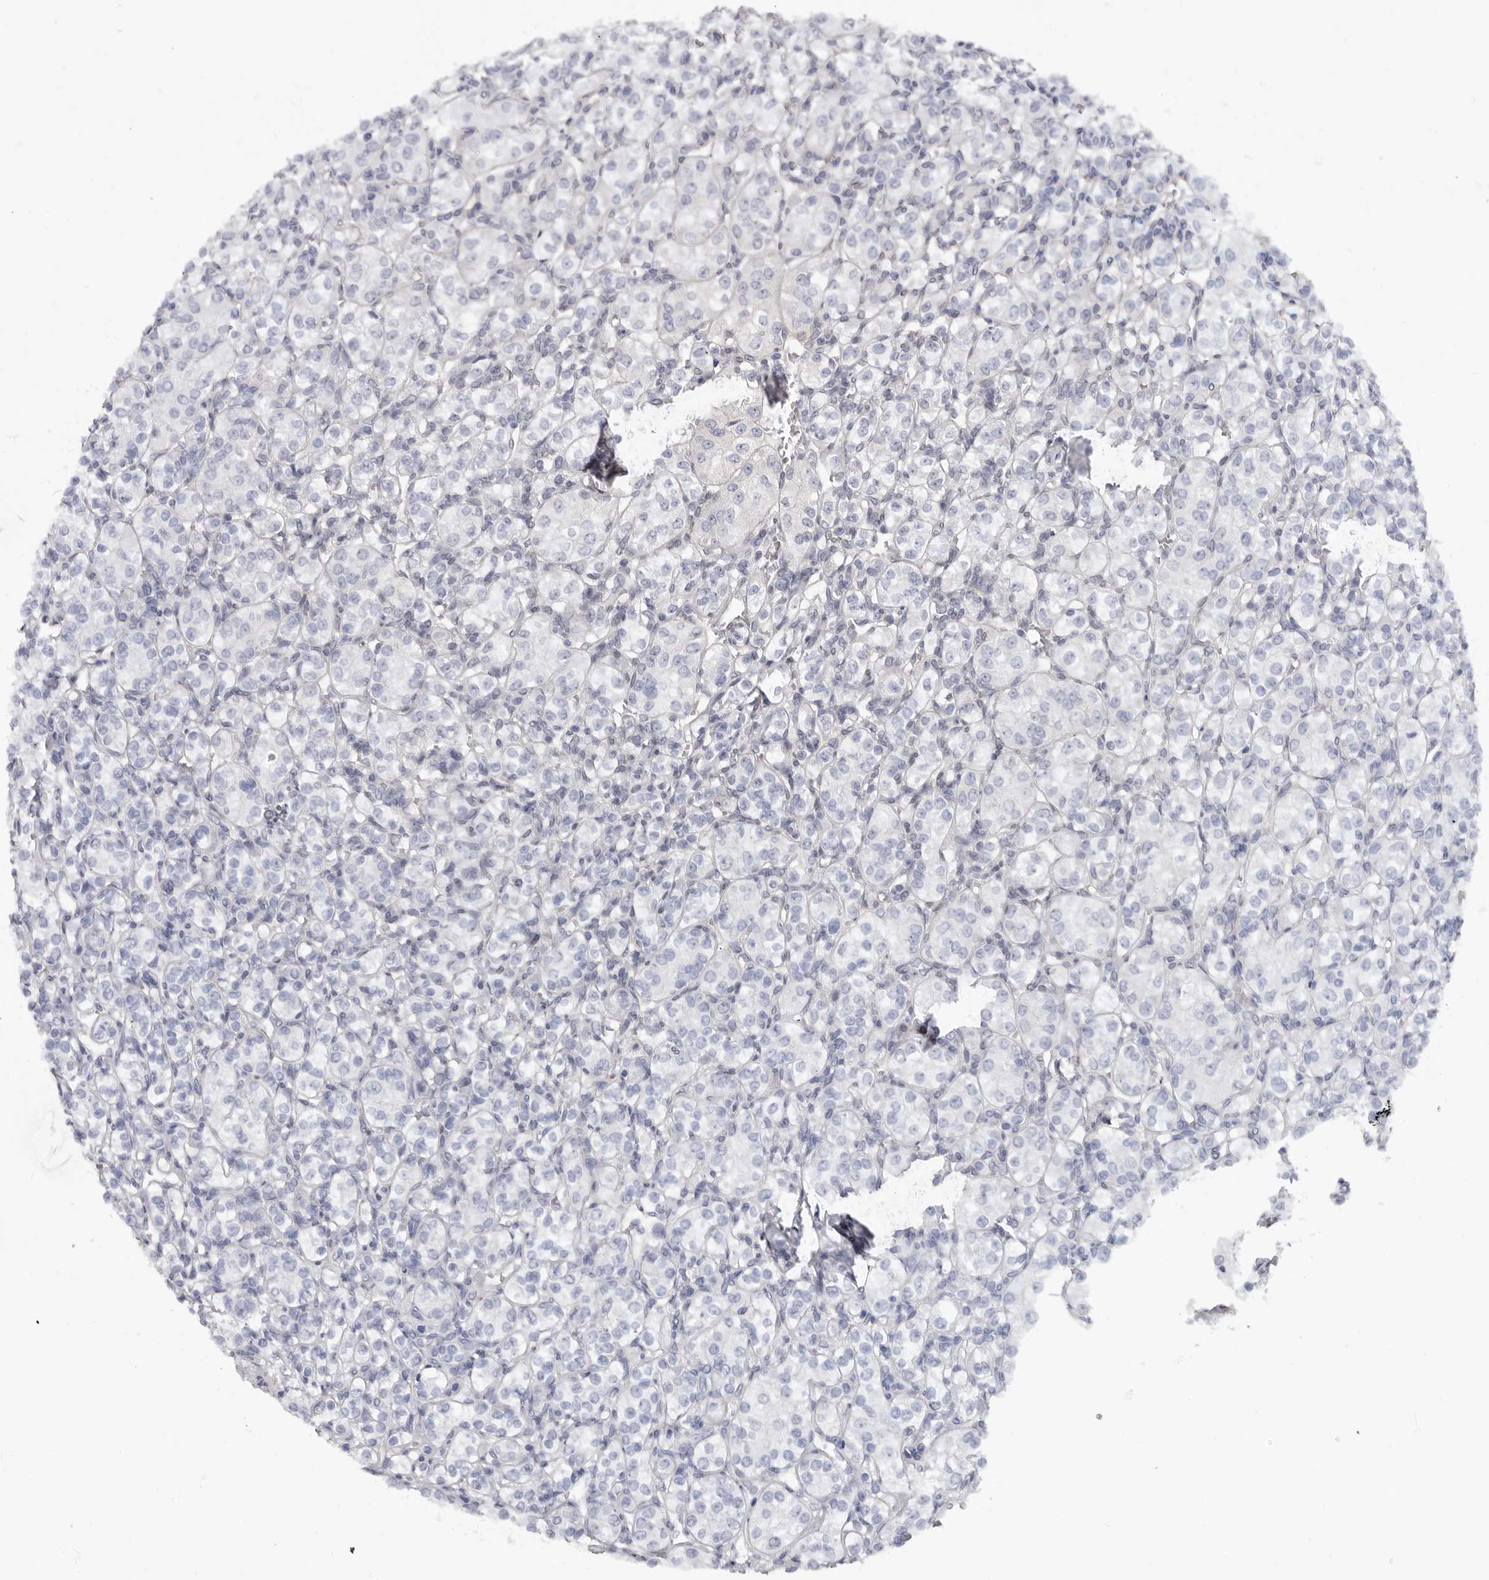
{"staining": {"intensity": "negative", "quantity": "none", "location": "none"}, "tissue": "renal cancer", "cell_type": "Tumor cells", "image_type": "cancer", "snomed": [{"axis": "morphology", "description": "Adenocarcinoma, NOS"}, {"axis": "topography", "description": "Kidney"}], "caption": "This is a micrograph of immunohistochemistry (IHC) staining of renal cancer (adenocarcinoma), which shows no expression in tumor cells.", "gene": "KHDRBS2", "patient": {"sex": "male", "age": 77}}